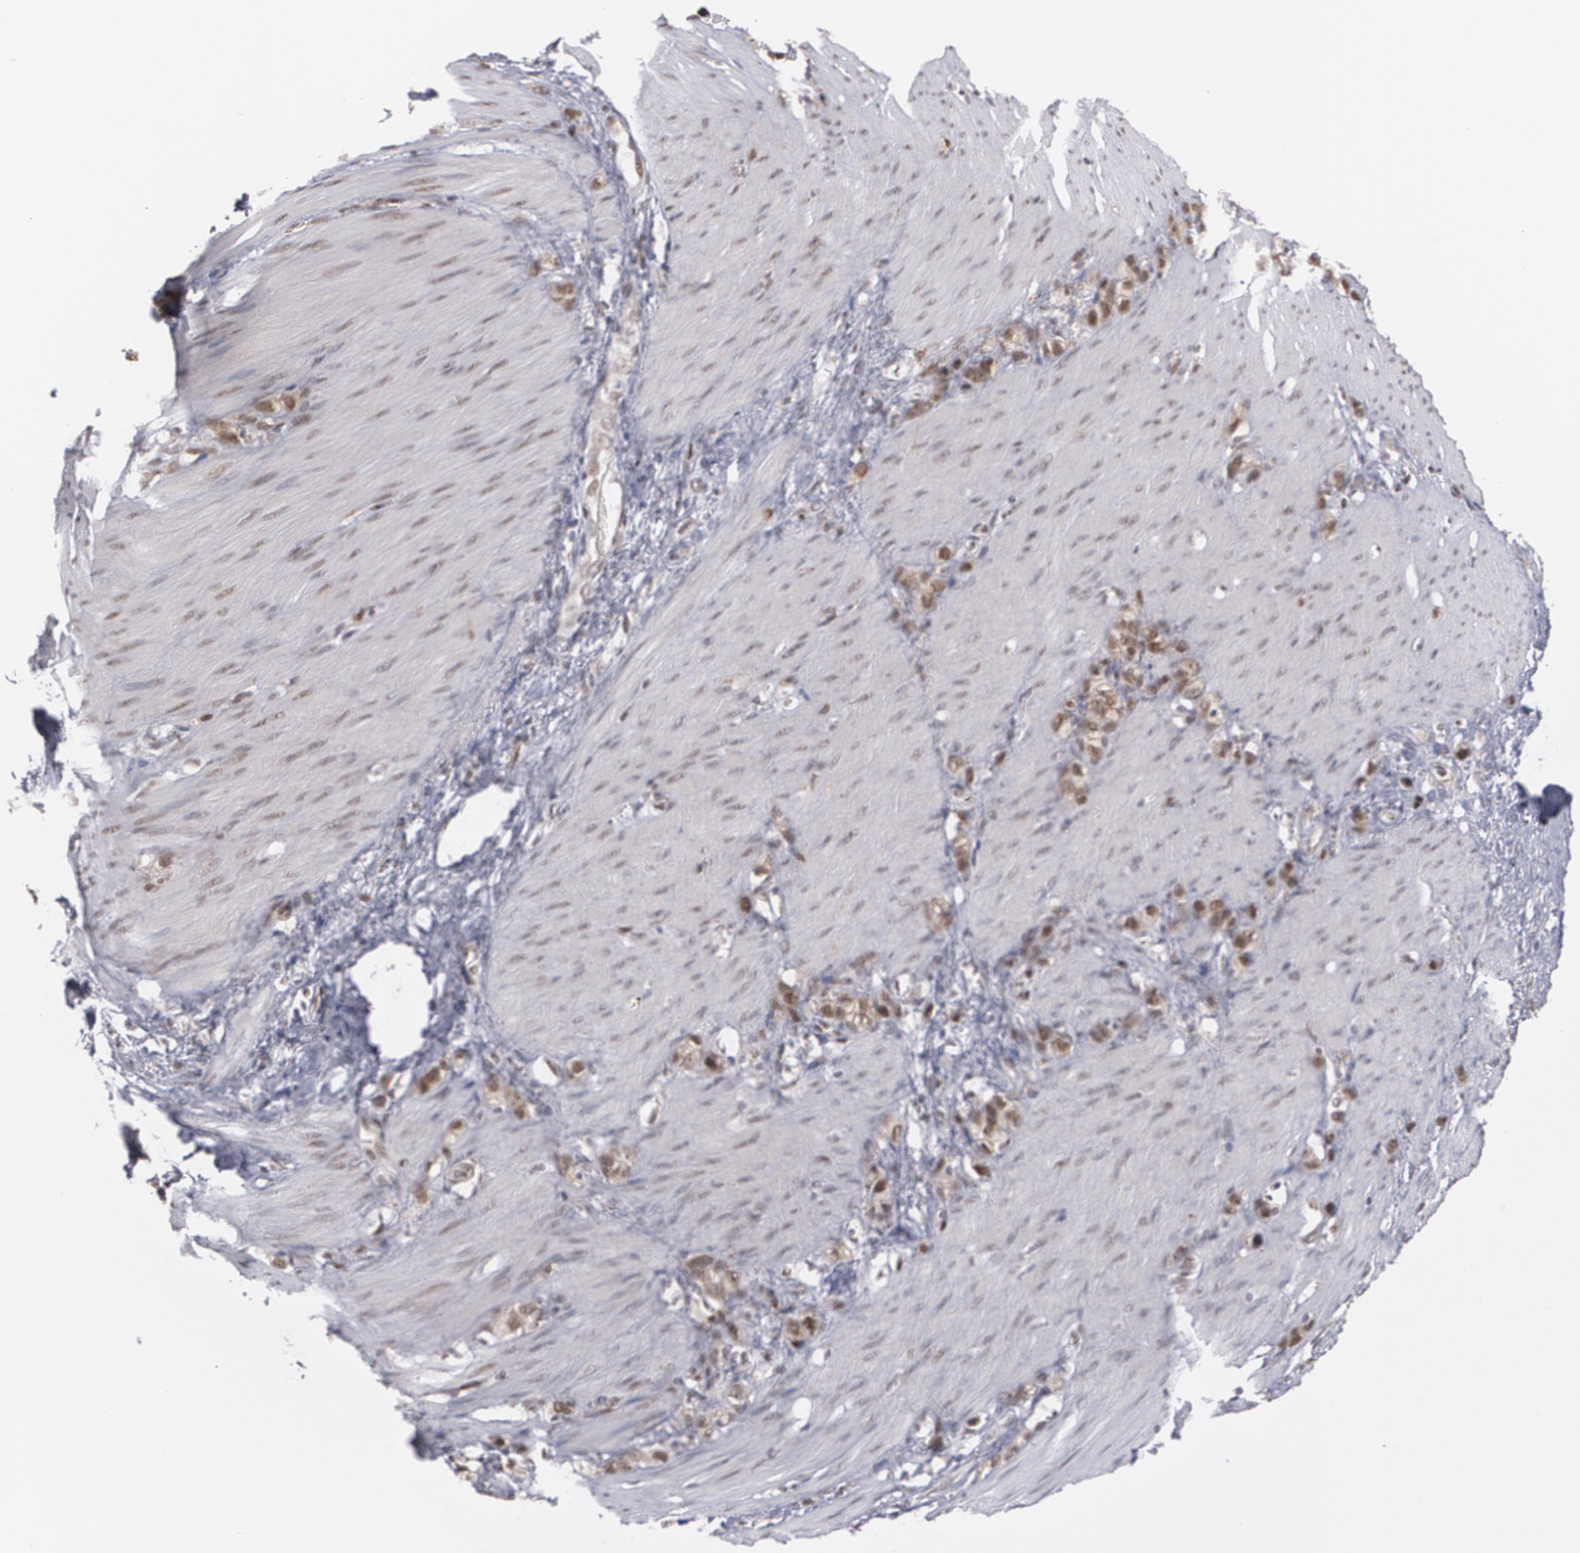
{"staining": {"intensity": "moderate", "quantity": ">75%", "location": "nuclear"}, "tissue": "stomach cancer", "cell_type": "Tumor cells", "image_type": "cancer", "snomed": [{"axis": "morphology", "description": "Normal tissue, NOS"}, {"axis": "morphology", "description": "Adenocarcinoma, NOS"}, {"axis": "morphology", "description": "Adenocarcinoma, High grade"}, {"axis": "topography", "description": "Stomach, upper"}, {"axis": "topography", "description": "Stomach"}], "caption": "A brown stain shows moderate nuclear positivity of a protein in human adenocarcinoma (stomach) tumor cells.", "gene": "ZNF75A", "patient": {"sex": "female", "age": 65}}